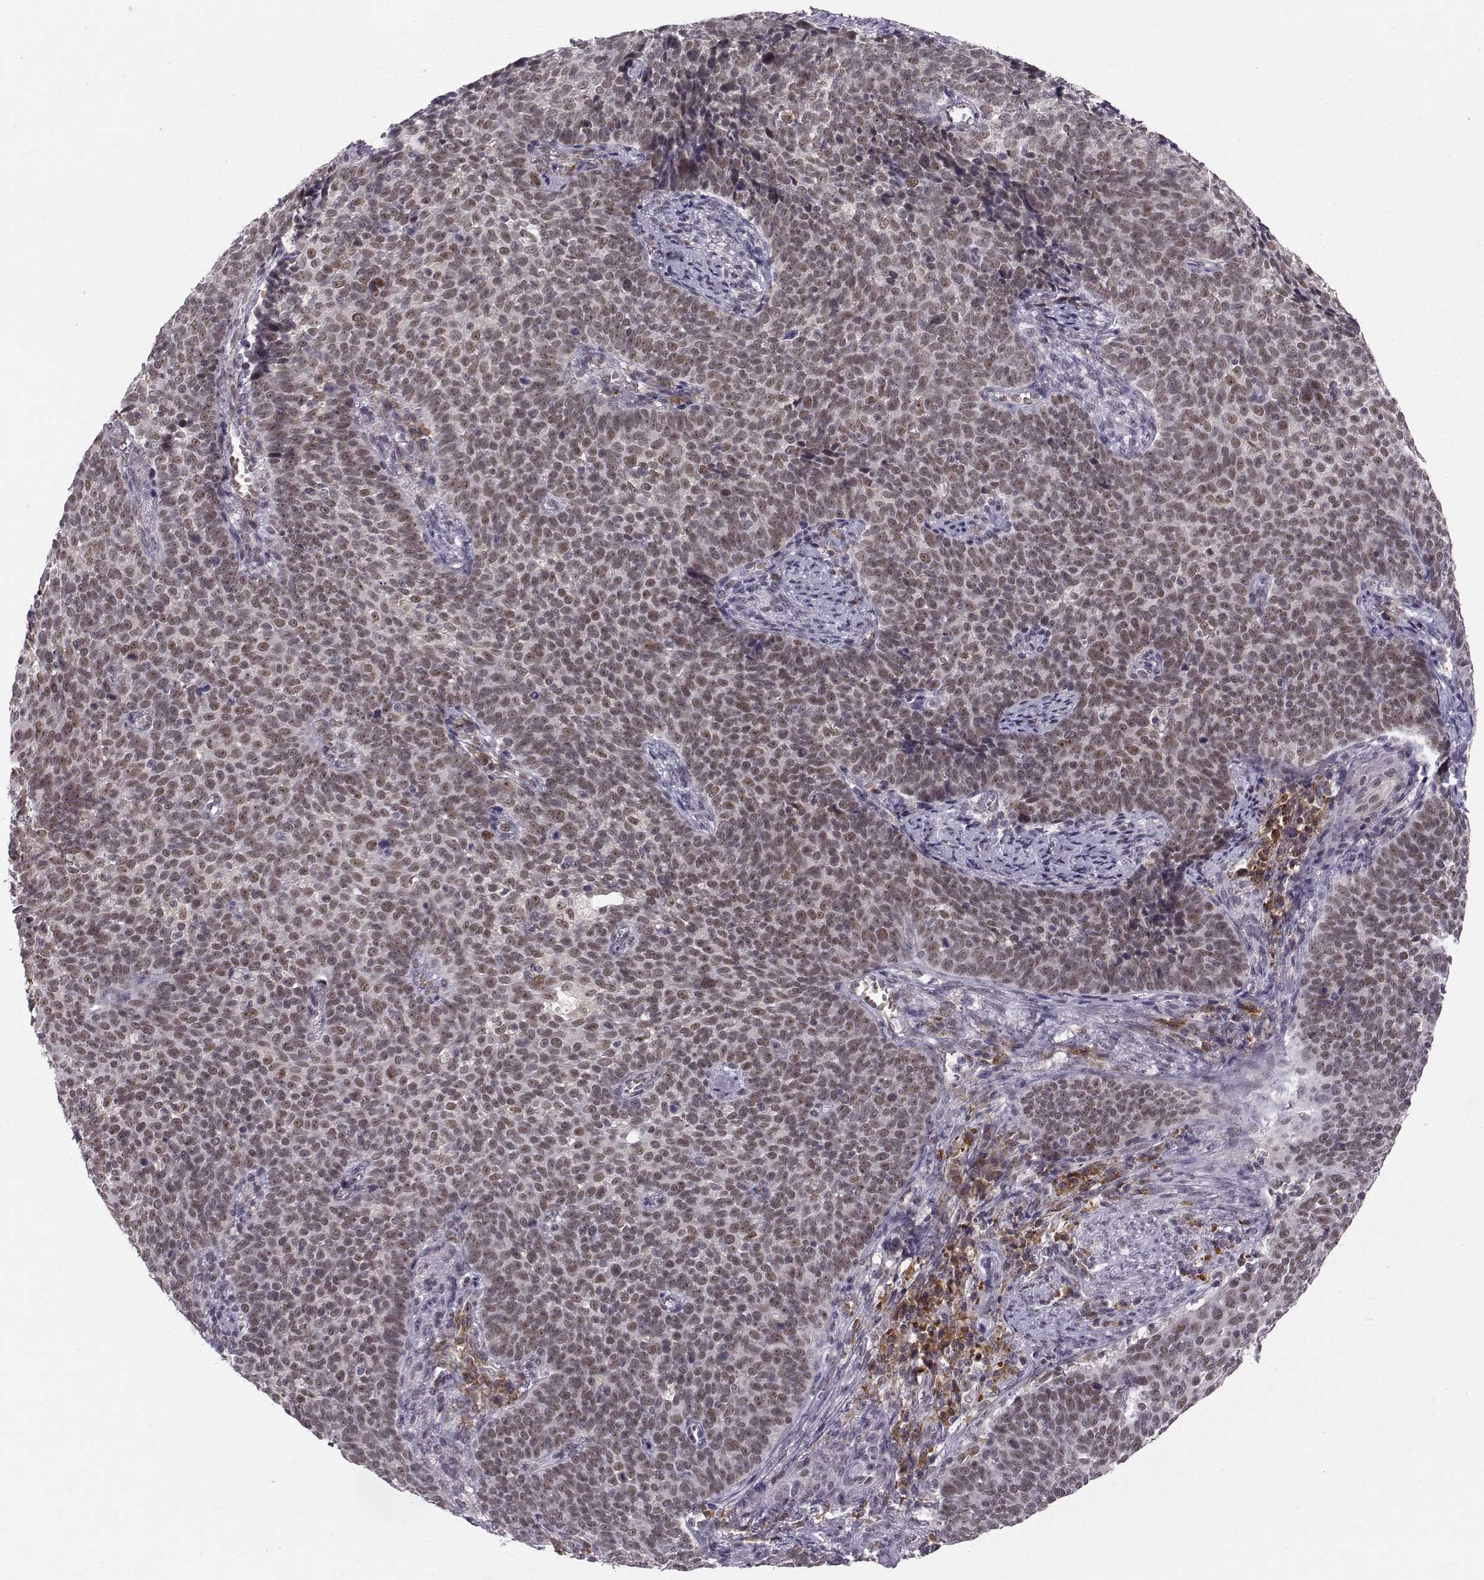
{"staining": {"intensity": "strong", "quantity": "25%-75%", "location": "nuclear"}, "tissue": "cervical cancer", "cell_type": "Tumor cells", "image_type": "cancer", "snomed": [{"axis": "morphology", "description": "Squamous cell carcinoma, NOS"}, {"axis": "topography", "description": "Cervix"}], "caption": "DAB immunohistochemical staining of squamous cell carcinoma (cervical) shows strong nuclear protein positivity in approximately 25%-75% of tumor cells.", "gene": "RPP38", "patient": {"sex": "female", "age": 39}}